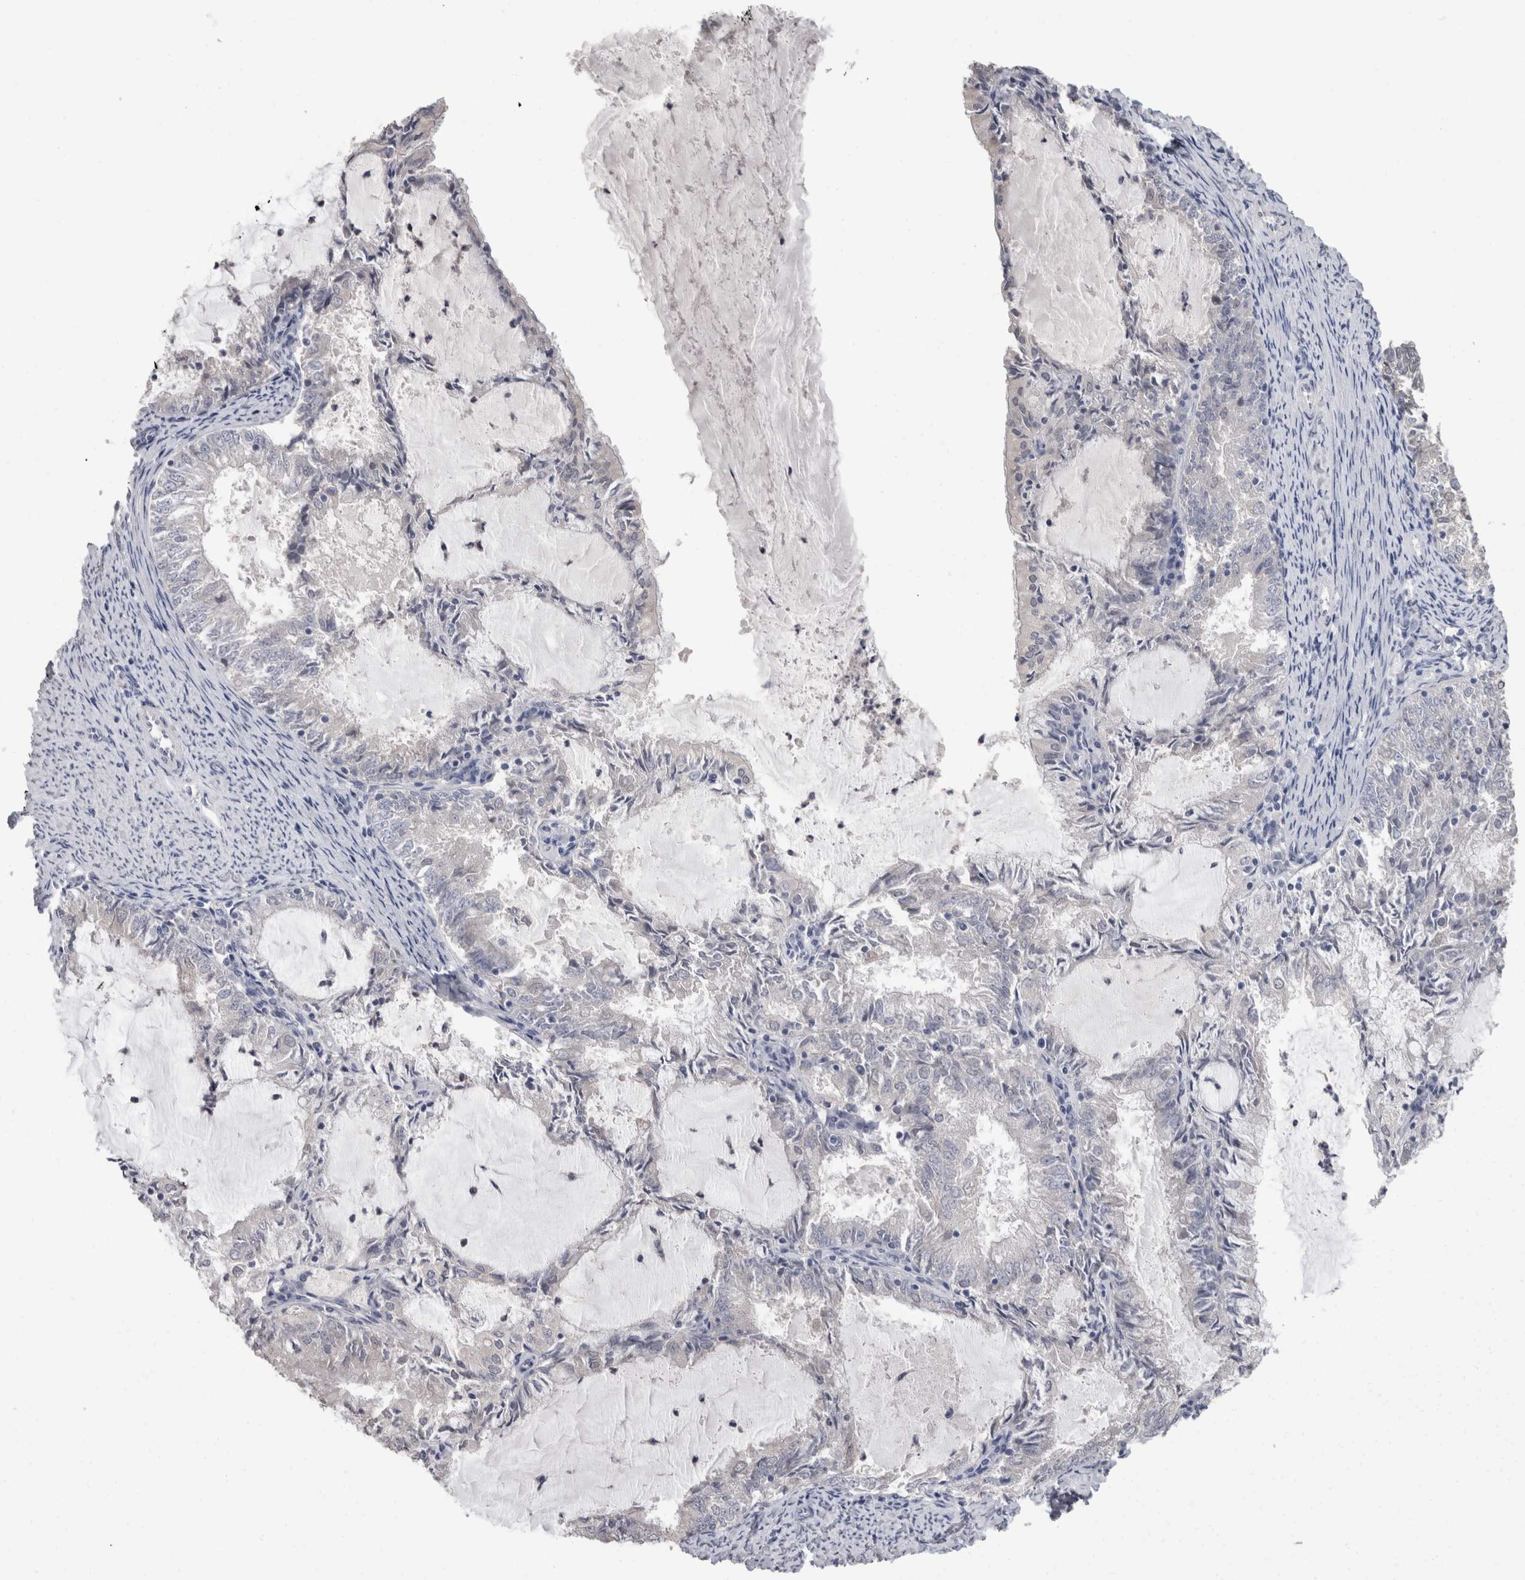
{"staining": {"intensity": "negative", "quantity": "none", "location": "none"}, "tissue": "endometrial cancer", "cell_type": "Tumor cells", "image_type": "cancer", "snomed": [{"axis": "morphology", "description": "Adenocarcinoma, NOS"}, {"axis": "topography", "description": "Endometrium"}], "caption": "There is no significant positivity in tumor cells of adenocarcinoma (endometrial).", "gene": "FHOD3", "patient": {"sex": "female", "age": 57}}